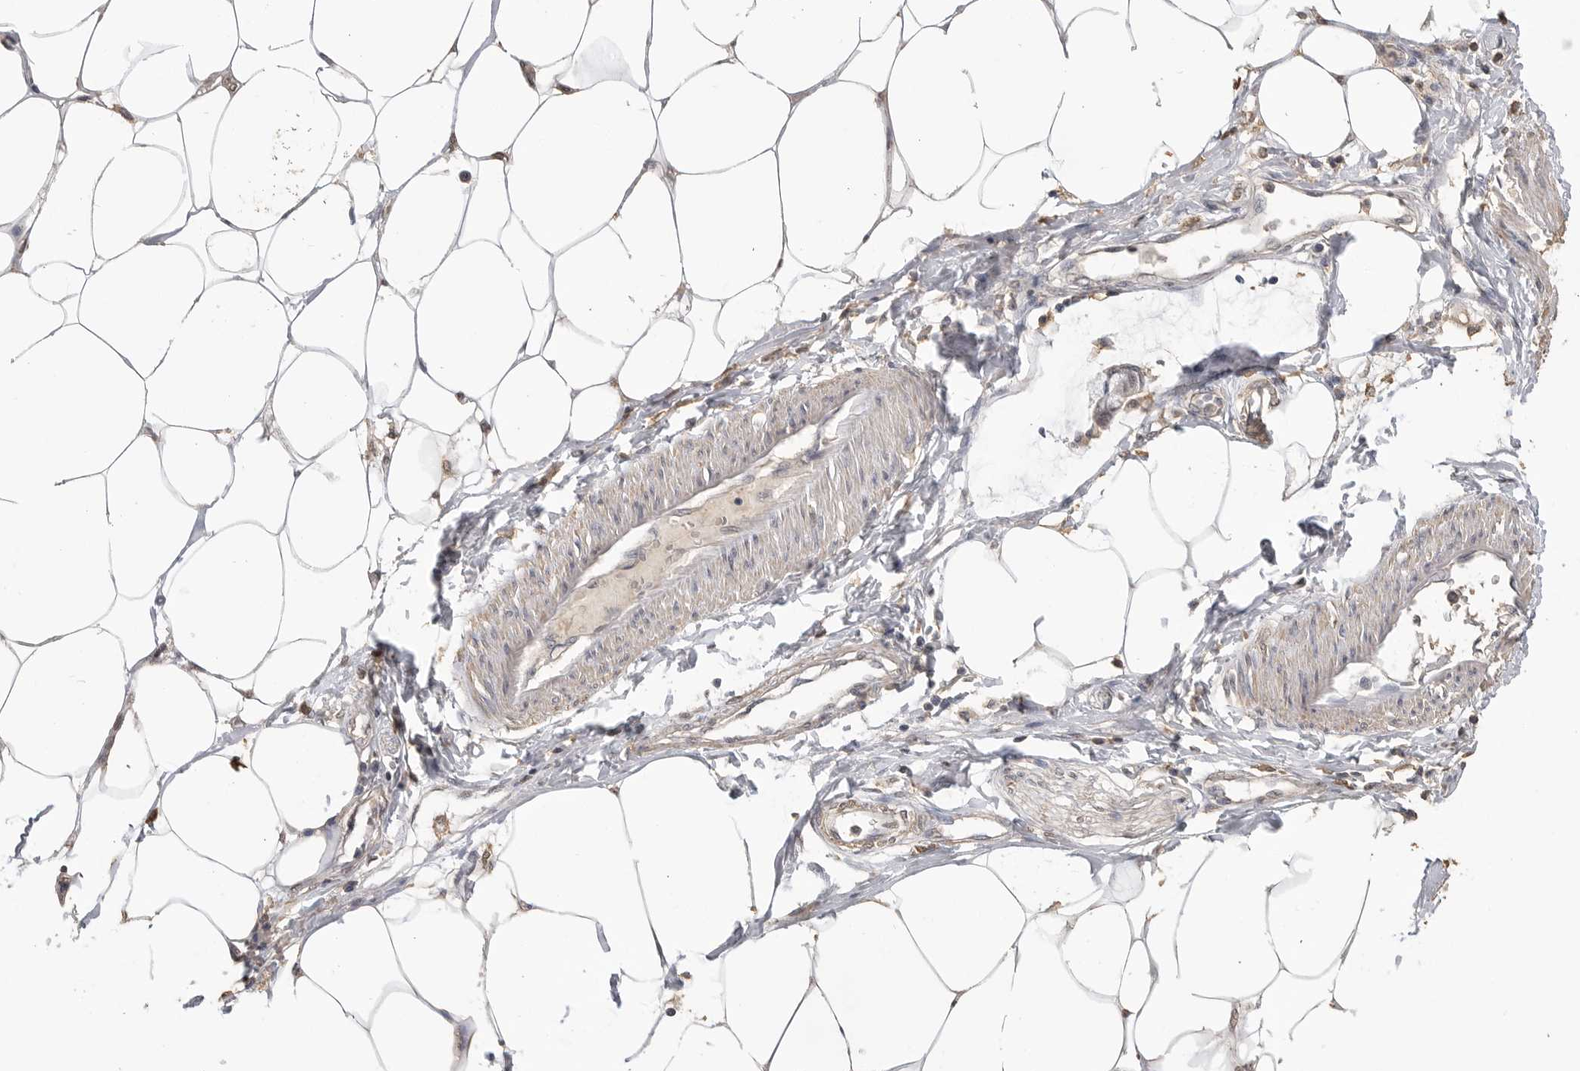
{"staining": {"intensity": "weak", "quantity": ">75%", "location": "cytoplasmic/membranous"}, "tissue": "adipose tissue", "cell_type": "Adipocytes", "image_type": "normal", "snomed": [{"axis": "morphology", "description": "Normal tissue, NOS"}, {"axis": "morphology", "description": "Adenocarcinoma, NOS"}, {"axis": "topography", "description": "Colon"}, {"axis": "topography", "description": "Peripheral nerve tissue"}], "caption": "Adipose tissue stained with DAB (3,3'-diaminobenzidine) immunohistochemistry shows low levels of weak cytoplasmic/membranous positivity in about >75% of adipocytes. The protein of interest is stained brown, and the nuclei are stained in blue (DAB (3,3'-diaminobenzidine) IHC with brightfield microscopy, high magnification).", "gene": "MAP2K1", "patient": {"sex": "male", "age": 14}}